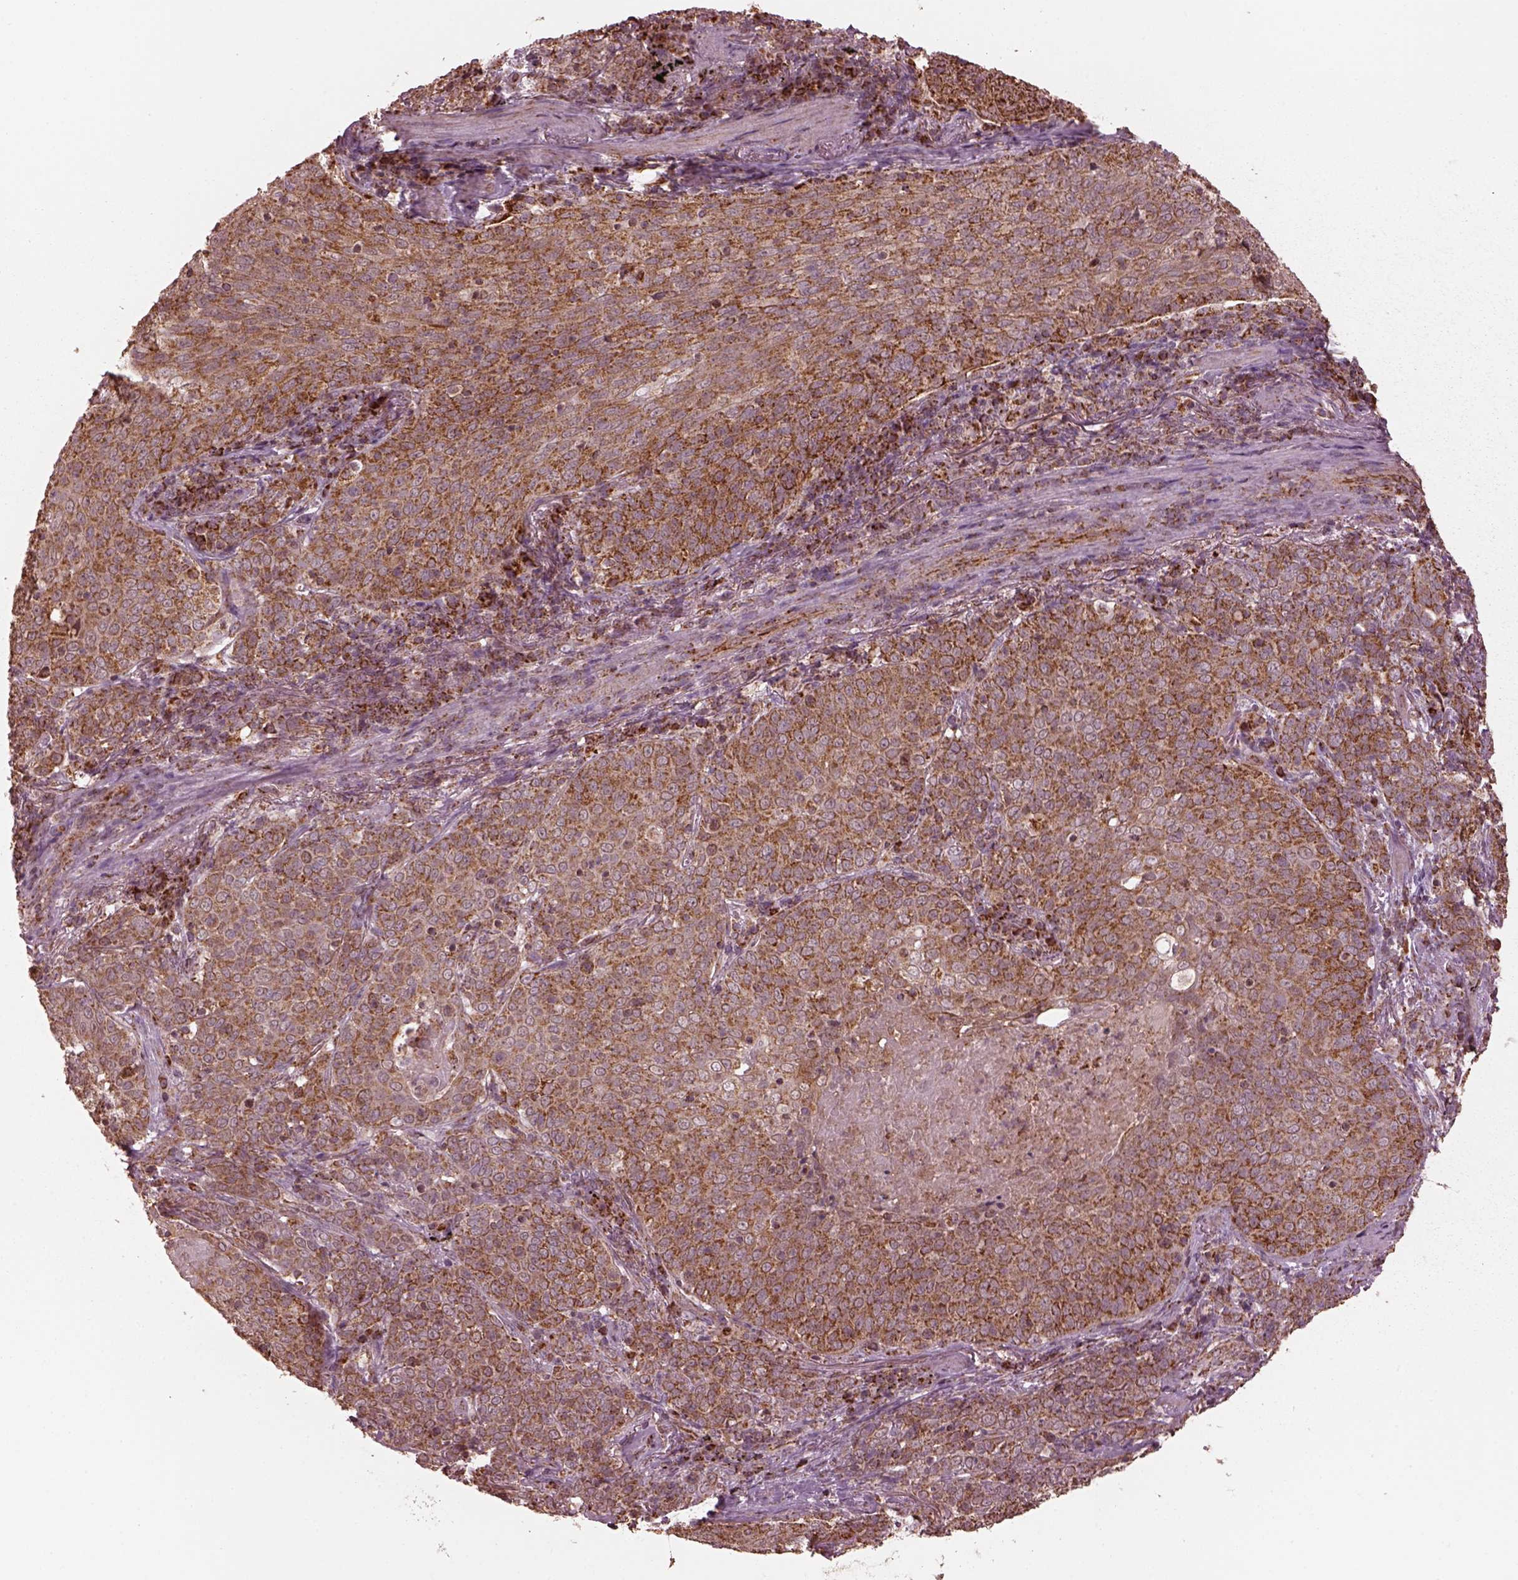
{"staining": {"intensity": "moderate", "quantity": "25%-75%", "location": "cytoplasmic/membranous"}, "tissue": "lung cancer", "cell_type": "Tumor cells", "image_type": "cancer", "snomed": [{"axis": "morphology", "description": "Squamous cell carcinoma, NOS"}, {"axis": "topography", "description": "Lung"}], "caption": "Squamous cell carcinoma (lung) stained with a protein marker displays moderate staining in tumor cells.", "gene": "NDUFB10", "patient": {"sex": "male", "age": 82}}